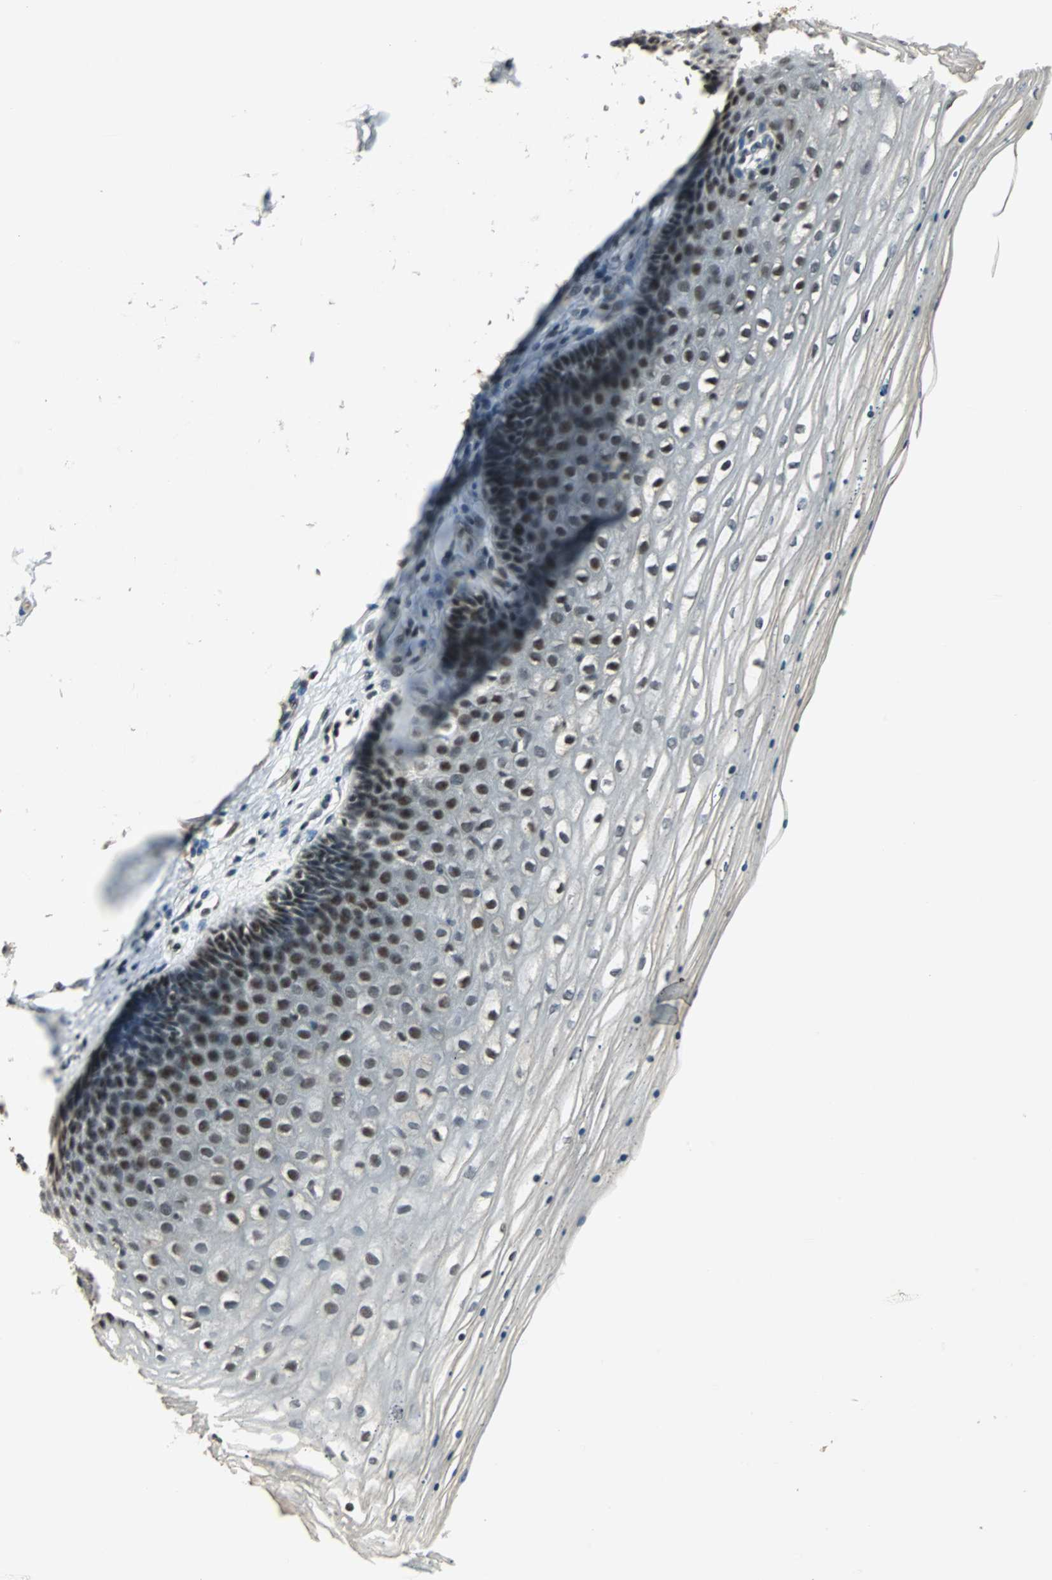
{"staining": {"intensity": "strong", "quantity": "25%-75%", "location": "nuclear"}, "tissue": "cervix", "cell_type": "Glandular cells", "image_type": "normal", "snomed": [{"axis": "morphology", "description": "Normal tissue, NOS"}, {"axis": "topography", "description": "Cervix"}], "caption": "Immunohistochemical staining of normal cervix displays 25%-75% levels of strong nuclear protein positivity in about 25%-75% of glandular cells.", "gene": "MED4", "patient": {"sex": "female", "age": 39}}